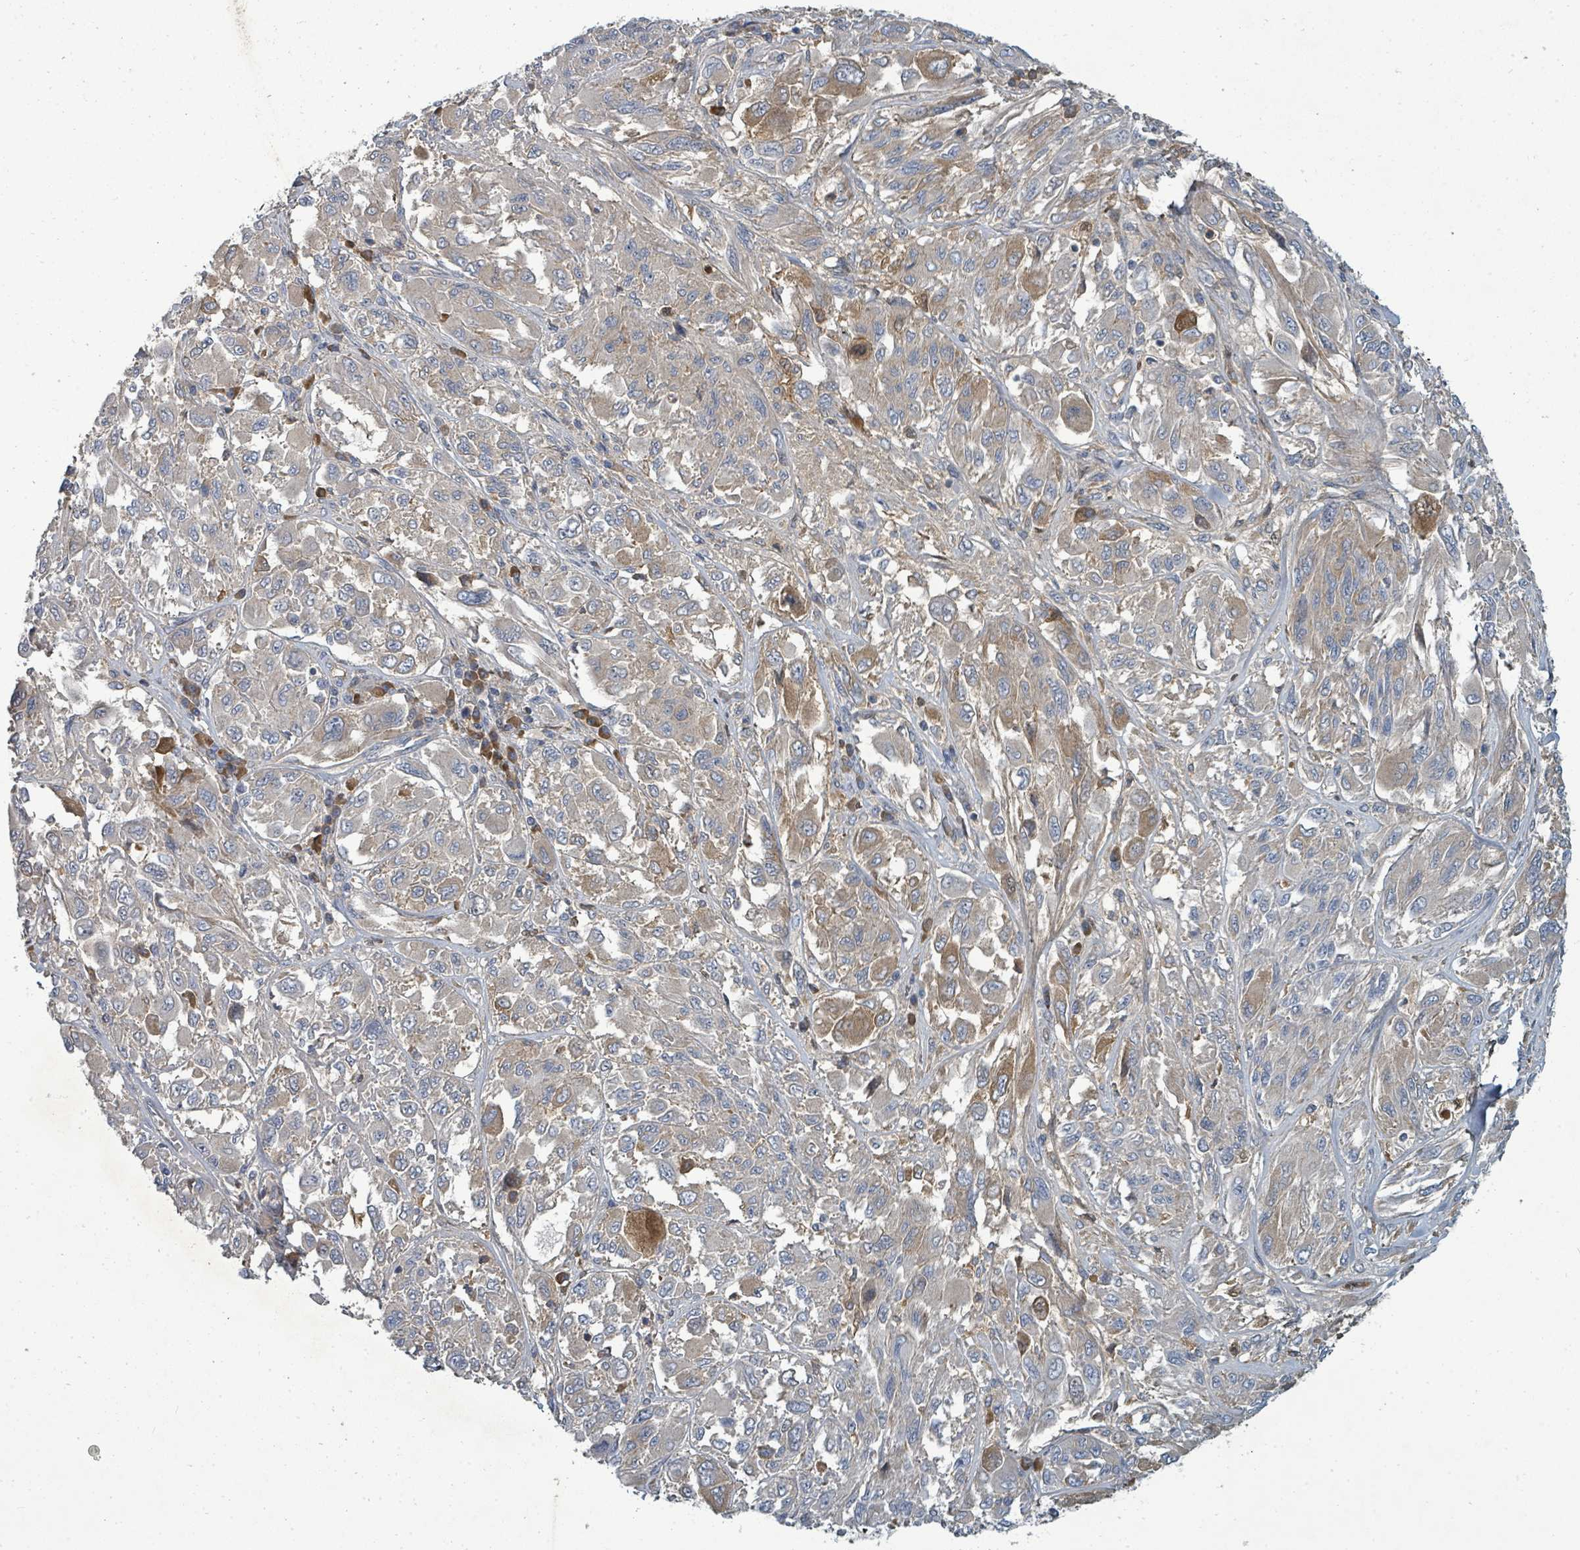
{"staining": {"intensity": "moderate", "quantity": "25%-75%", "location": "cytoplasmic/membranous"}, "tissue": "melanoma", "cell_type": "Tumor cells", "image_type": "cancer", "snomed": [{"axis": "morphology", "description": "Malignant melanoma, NOS"}, {"axis": "topography", "description": "Skin"}], "caption": "A medium amount of moderate cytoplasmic/membranous positivity is seen in approximately 25%-75% of tumor cells in malignant melanoma tissue.", "gene": "SLC25A23", "patient": {"sex": "female", "age": 91}}